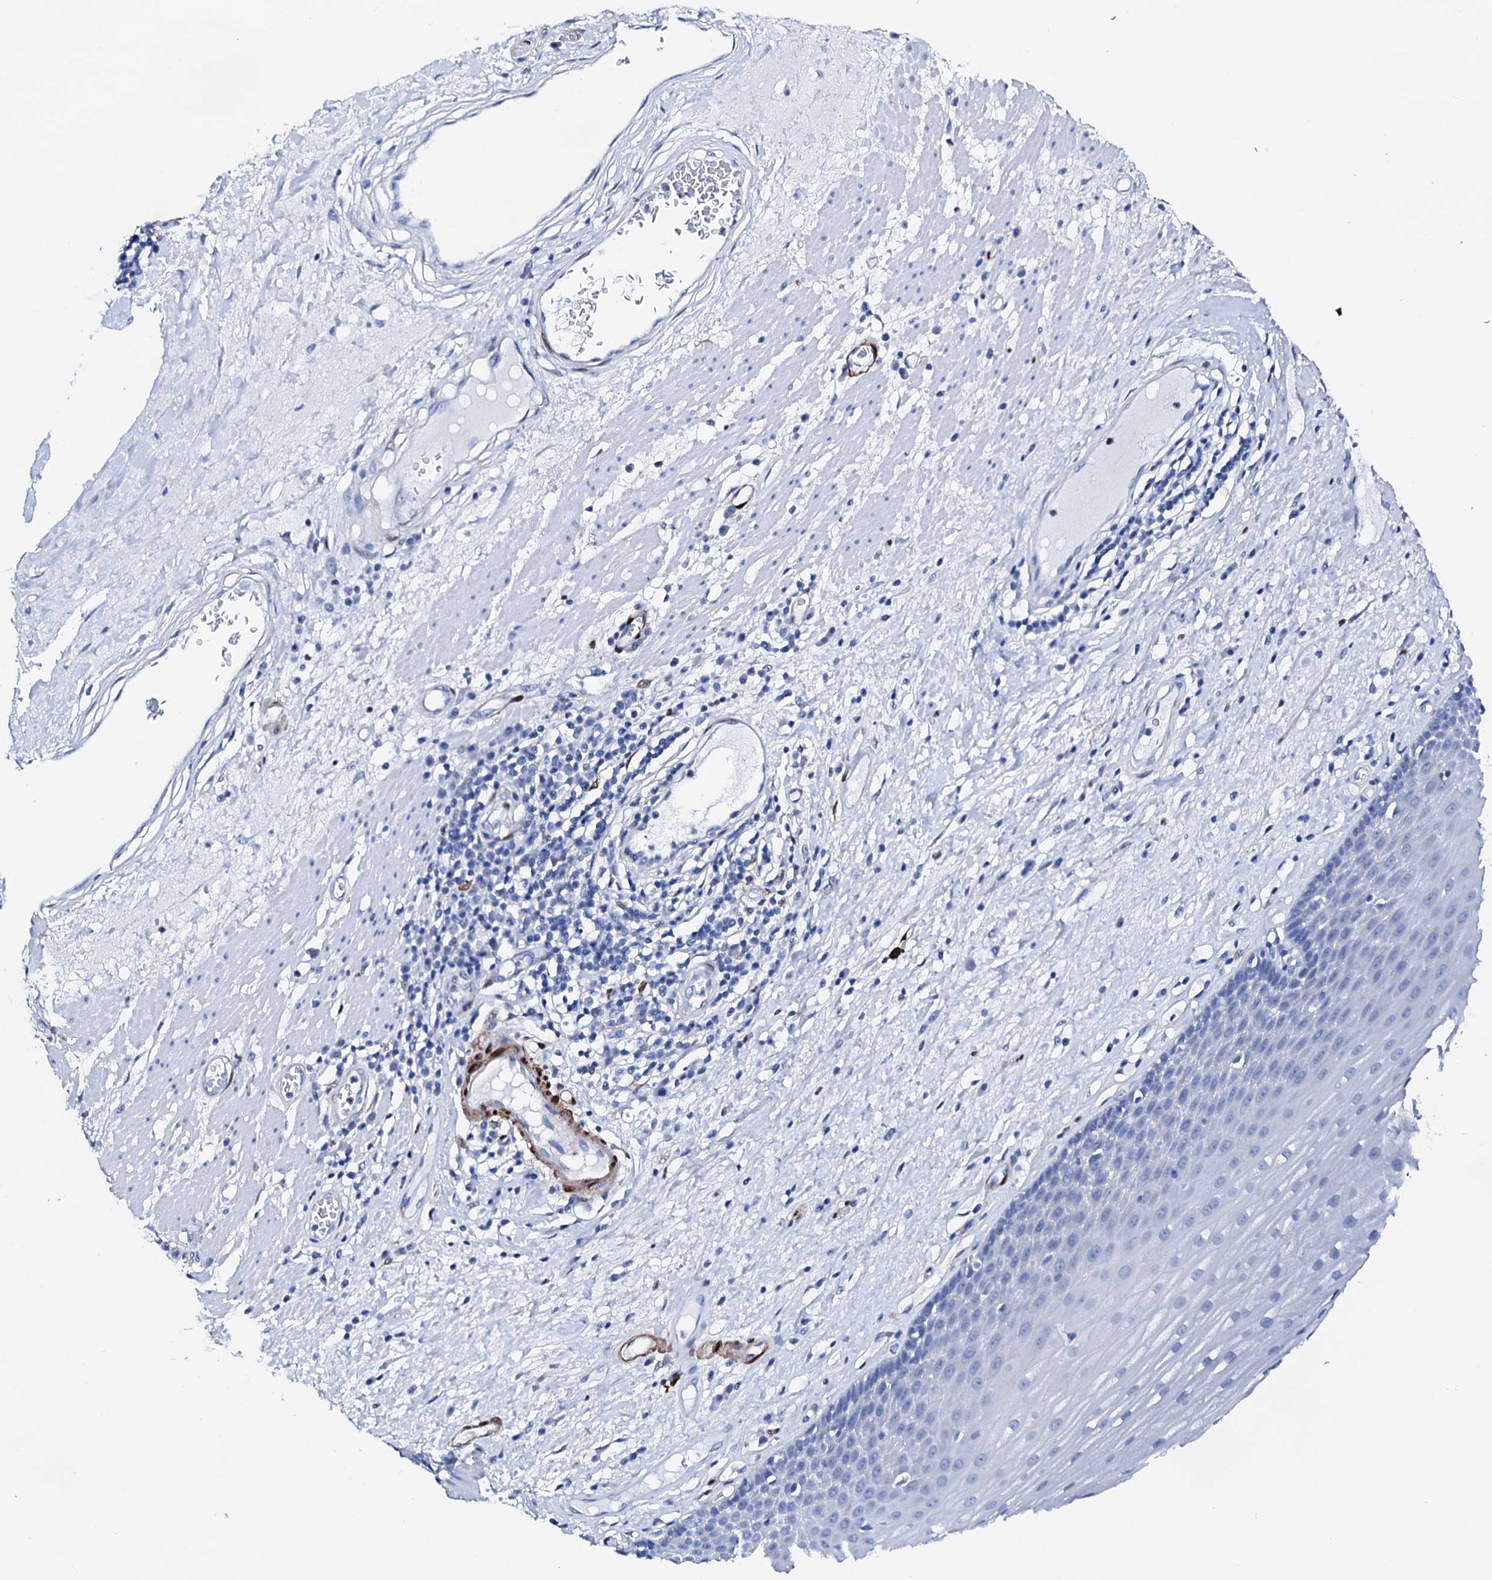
{"staining": {"intensity": "negative", "quantity": "none", "location": "none"}, "tissue": "esophagus", "cell_type": "Squamous epithelial cells", "image_type": "normal", "snomed": [{"axis": "morphology", "description": "Normal tissue, NOS"}, {"axis": "topography", "description": "Esophagus"}], "caption": "Esophagus stained for a protein using immunohistochemistry (IHC) exhibits no expression squamous epithelial cells.", "gene": "NRIP2", "patient": {"sex": "male", "age": 62}}